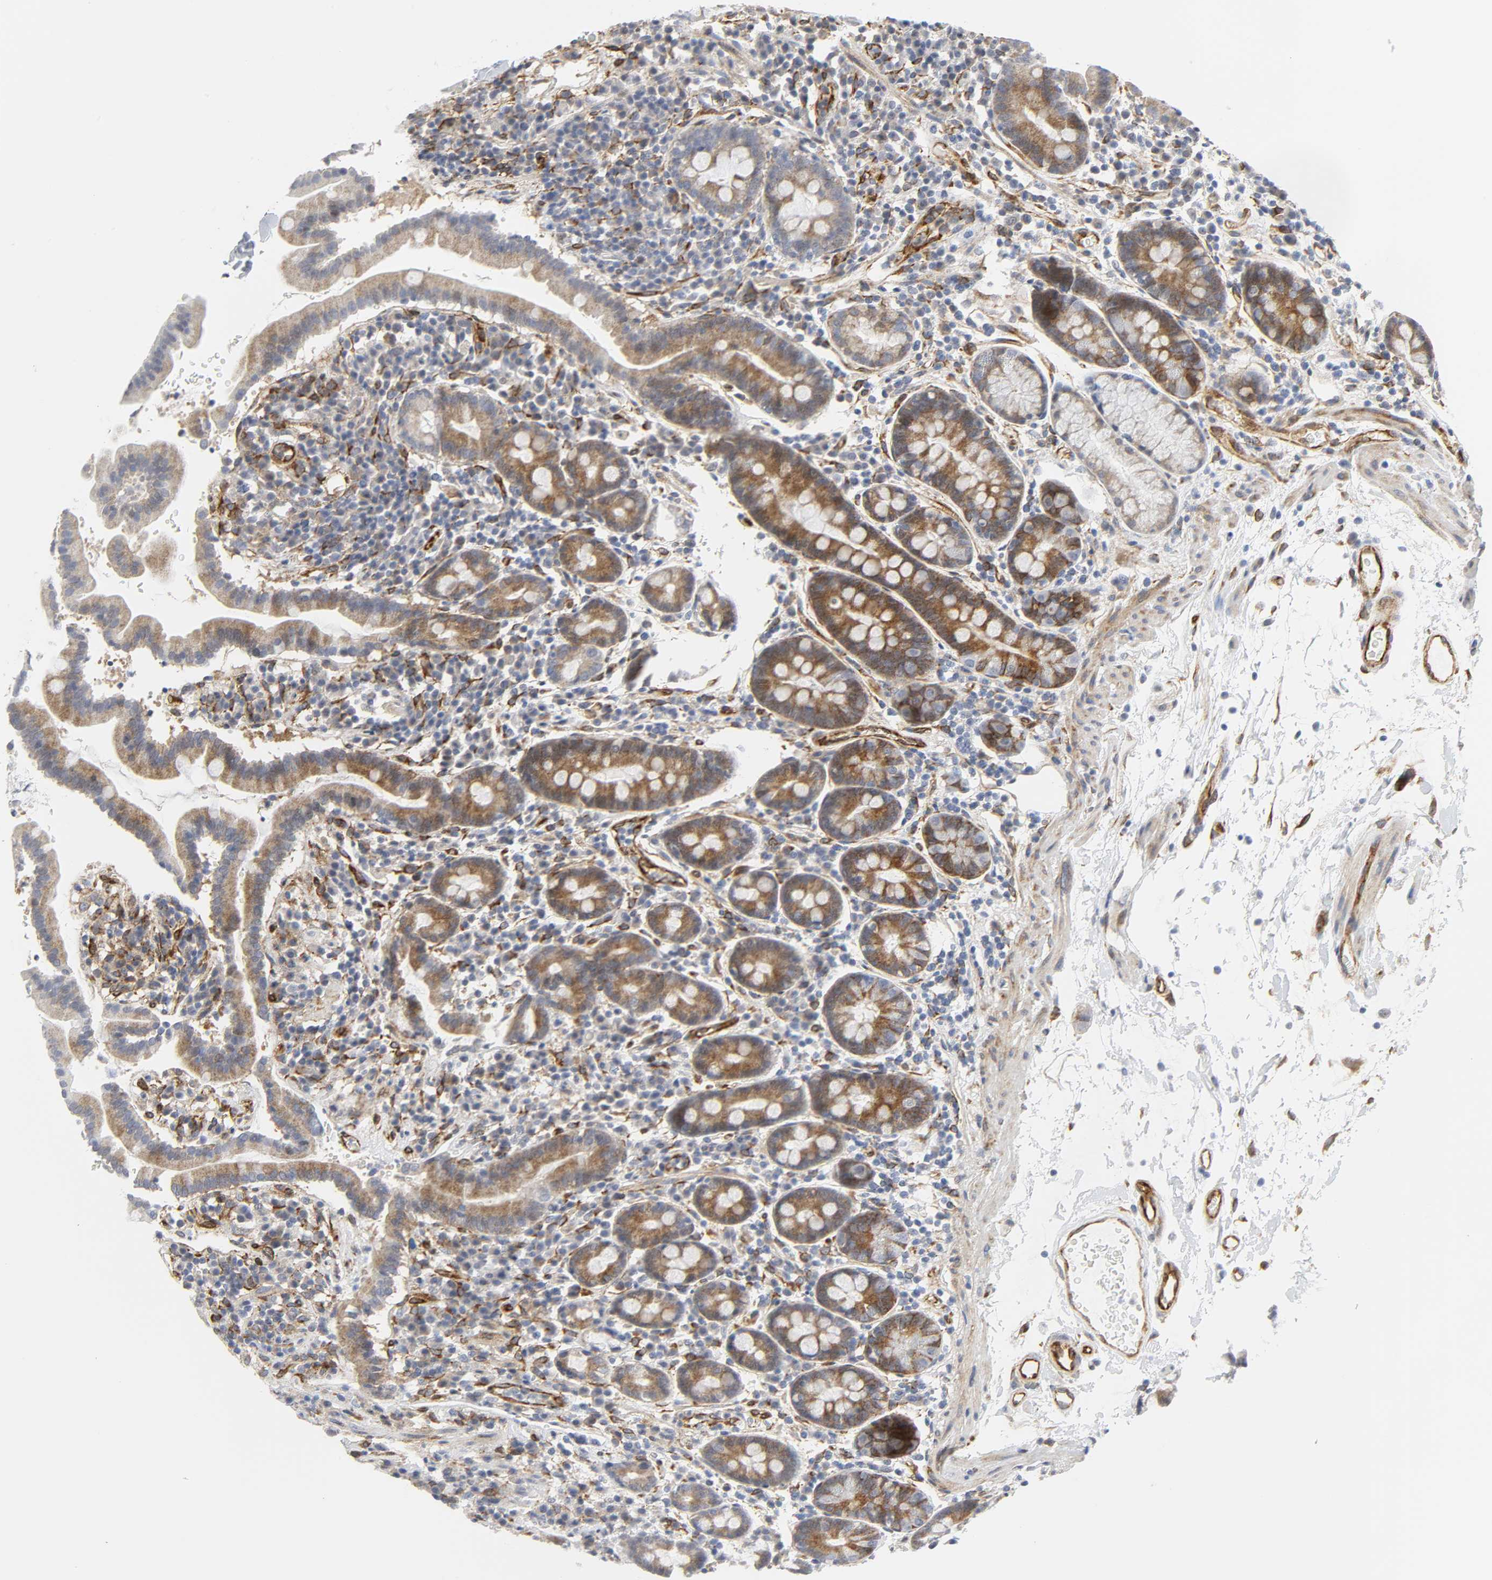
{"staining": {"intensity": "moderate", "quantity": ">75%", "location": "cytoplasmic/membranous"}, "tissue": "duodenum", "cell_type": "Glandular cells", "image_type": "normal", "snomed": [{"axis": "morphology", "description": "Normal tissue, NOS"}, {"axis": "topography", "description": "Duodenum"}], "caption": "A high-resolution micrograph shows IHC staining of unremarkable duodenum, which demonstrates moderate cytoplasmic/membranous expression in about >75% of glandular cells.", "gene": "DOCK1", "patient": {"sex": "male", "age": 50}}